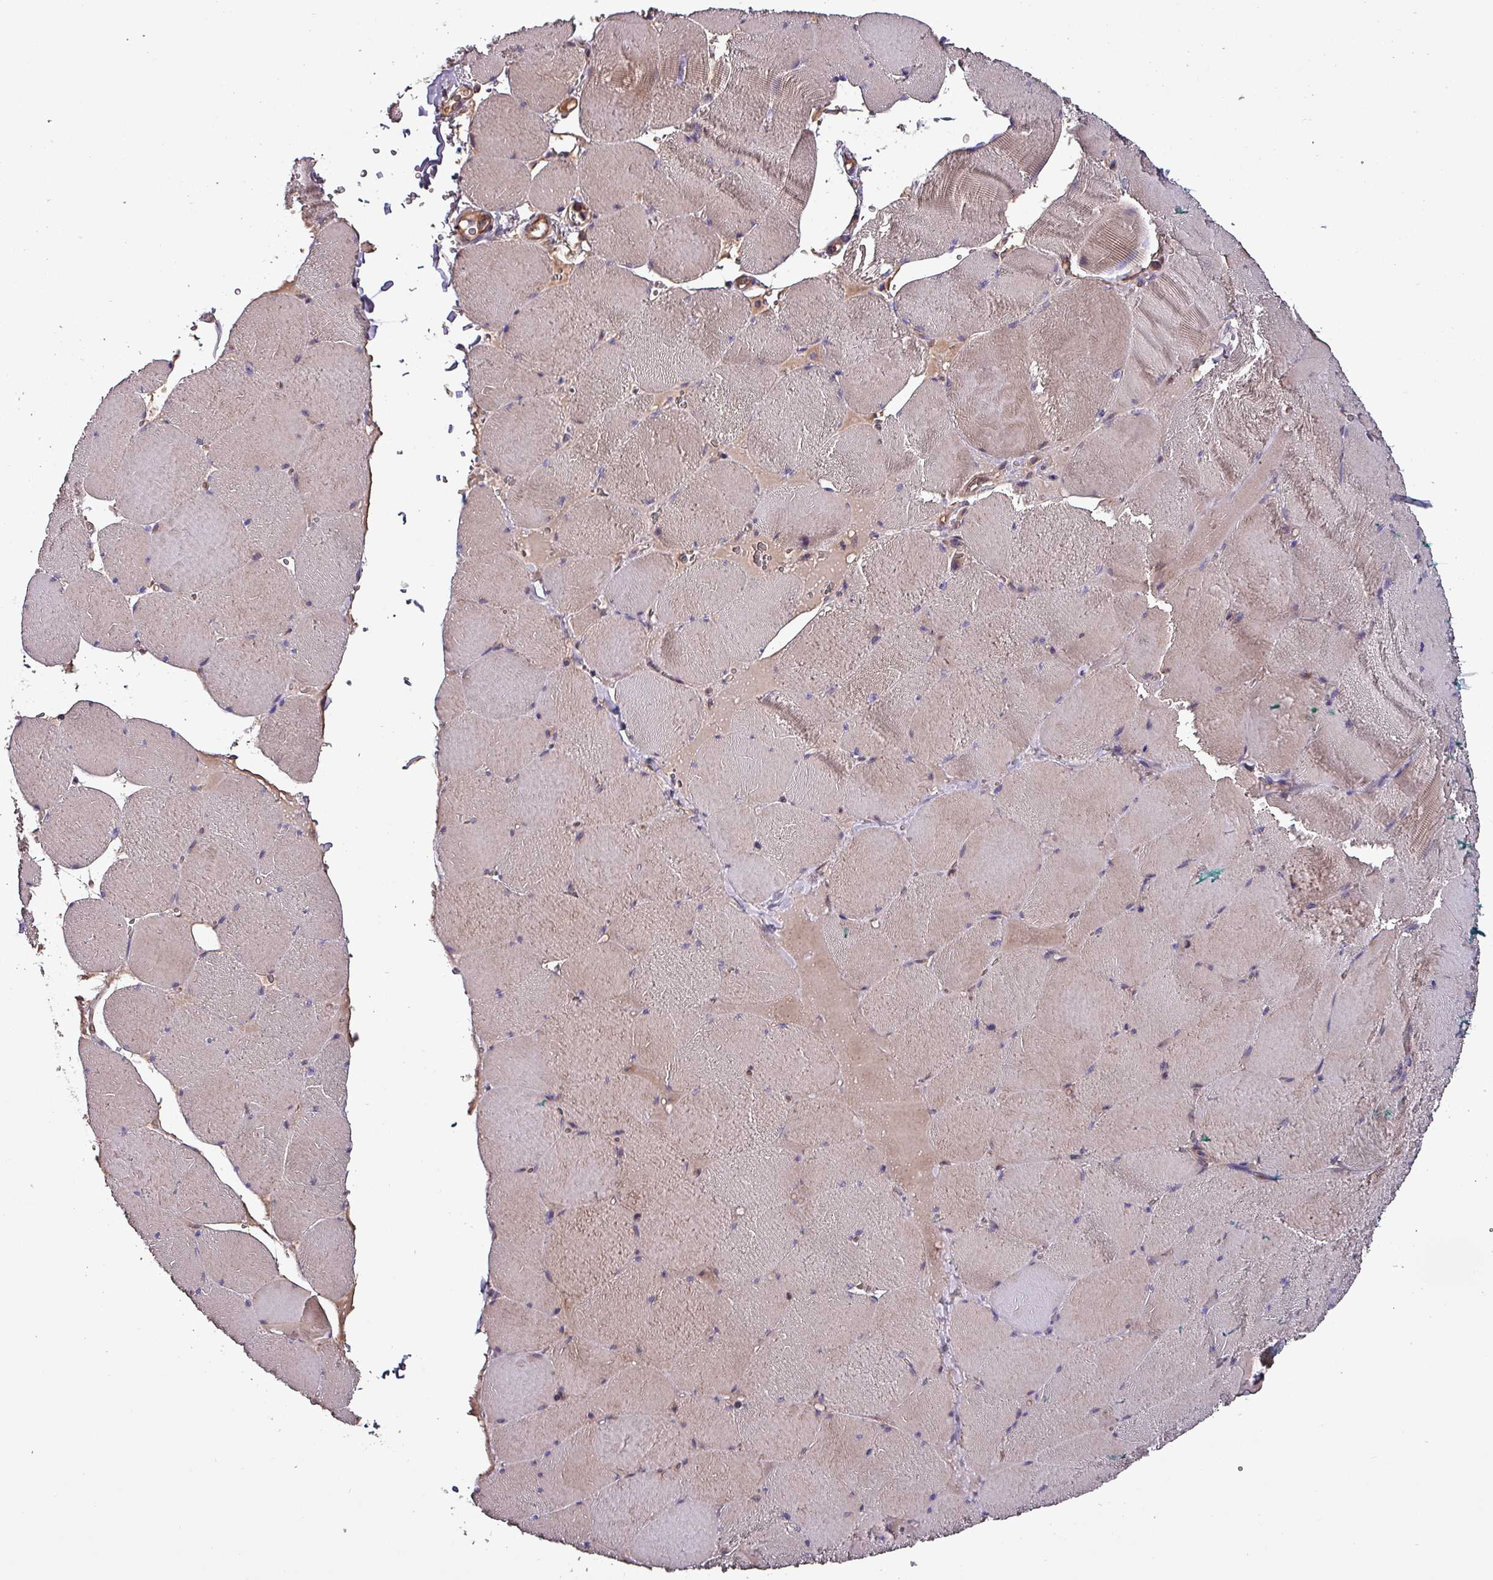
{"staining": {"intensity": "weak", "quantity": "<25%", "location": "cytoplasmic/membranous"}, "tissue": "skeletal muscle", "cell_type": "Myocytes", "image_type": "normal", "snomed": [{"axis": "morphology", "description": "Normal tissue, NOS"}, {"axis": "topography", "description": "Skeletal muscle"}, {"axis": "topography", "description": "Head-Neck"}], "caption": "DAB (3,3'-diaminobenzidine) immunohistochemical staining of normal skeletal muscle displays no significant staining in myocytes. The staining is performed using DAB brown chromogen with nuclei counter-stained in using hematoxylin.", "gene": "PAFAH1B2", "patient": {"sex": "male", "age": 66}}